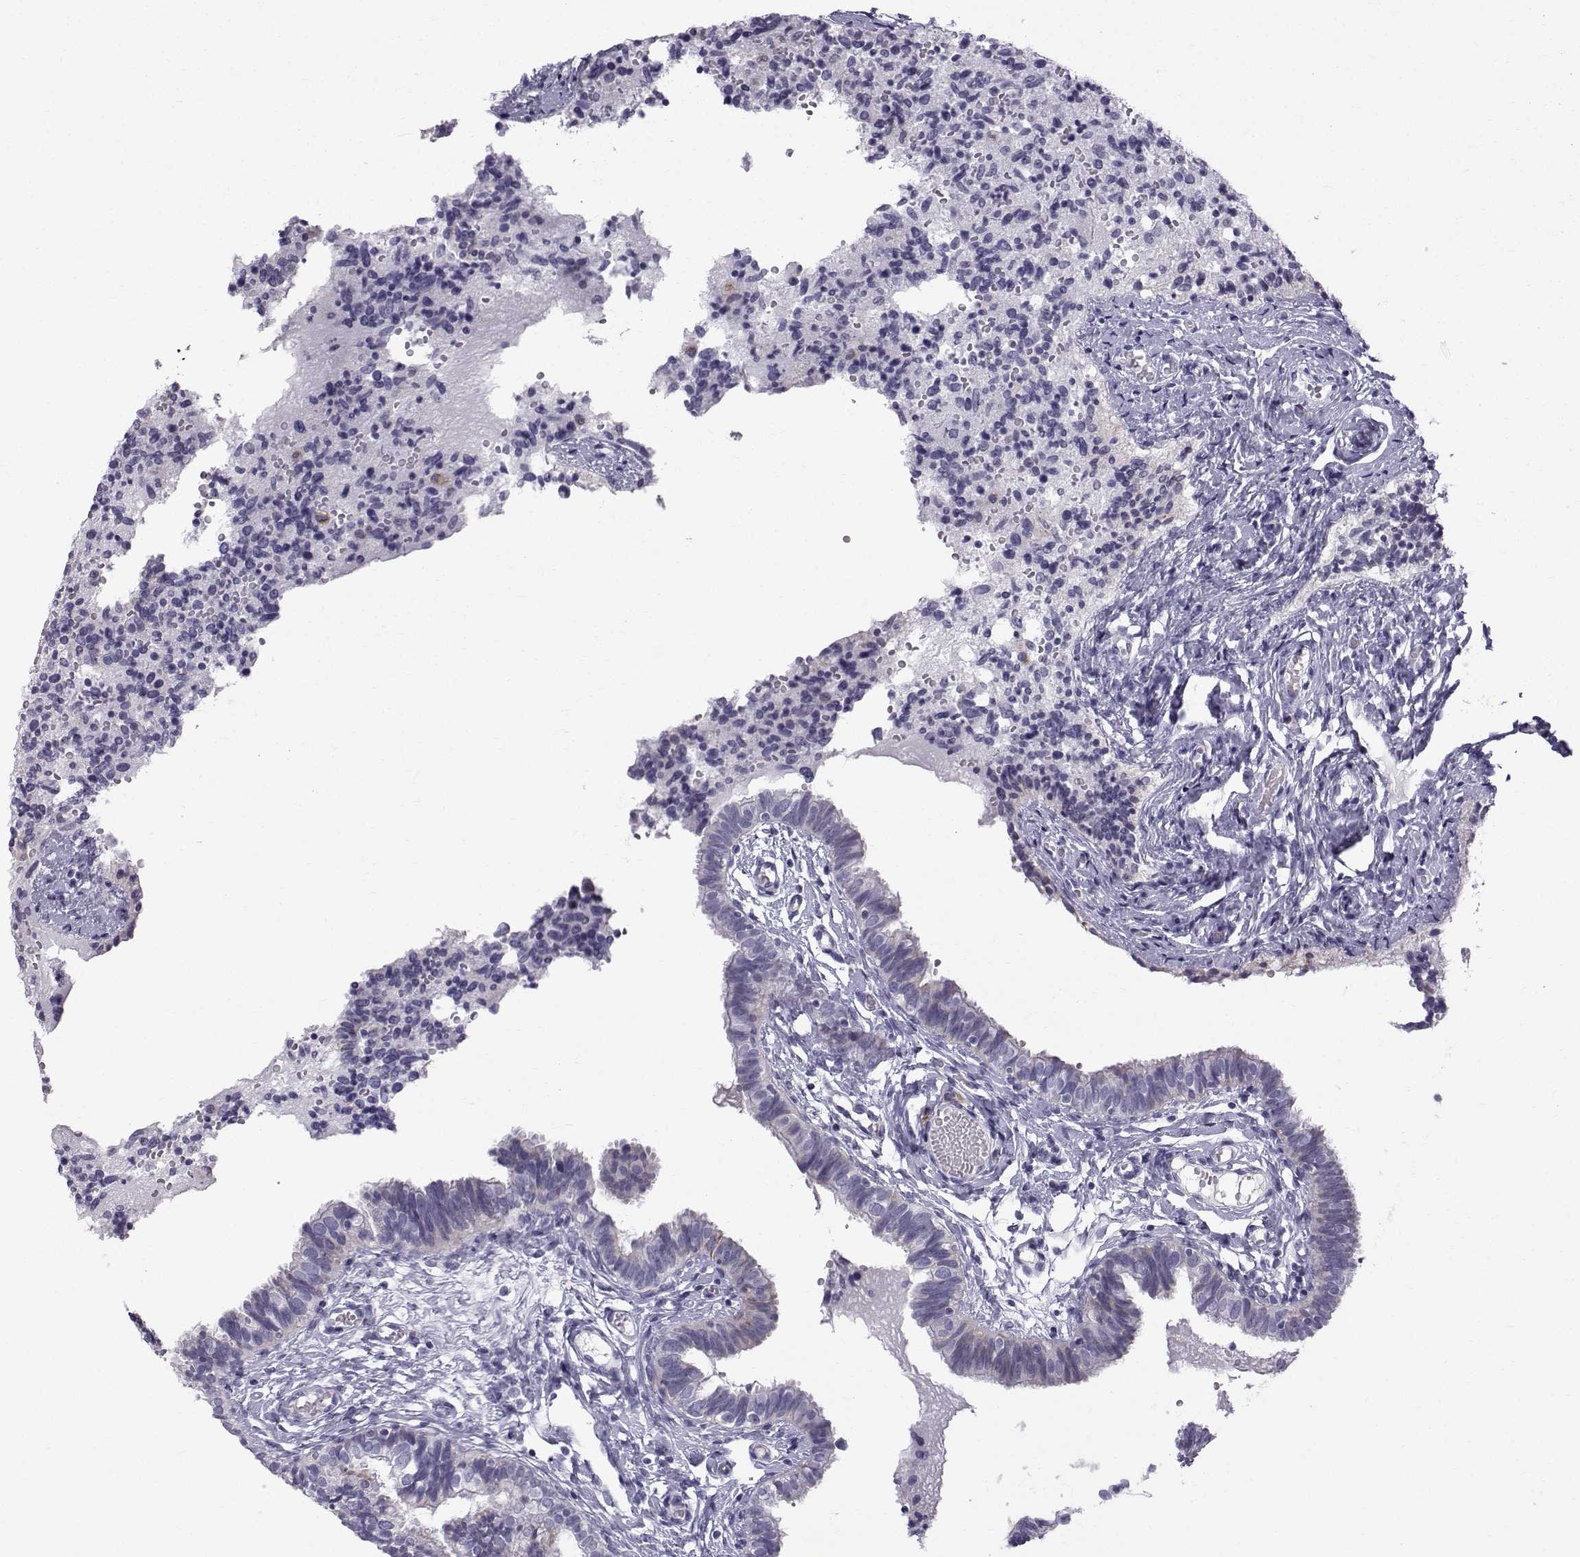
{"staining": {"intensity": "weak", "quantity": "<25%", "location": "cytoplasmic/membranous"}, "tissue": "fallopian tube", "cell_type": "Glandular cells", "image_type": "normal", "snomed": [{"axis": "morphology", "description": "Normal tissue, NOS"}, {"axis": "topography", "description": "Fallopian tube"}], "caption": "This is a histopathology image of IHC staining of normal fallopian tube, which shows no positivity in glandular cells.", "gene": "ROPN1B", "patient": {"sex": "female", "age": 47}}